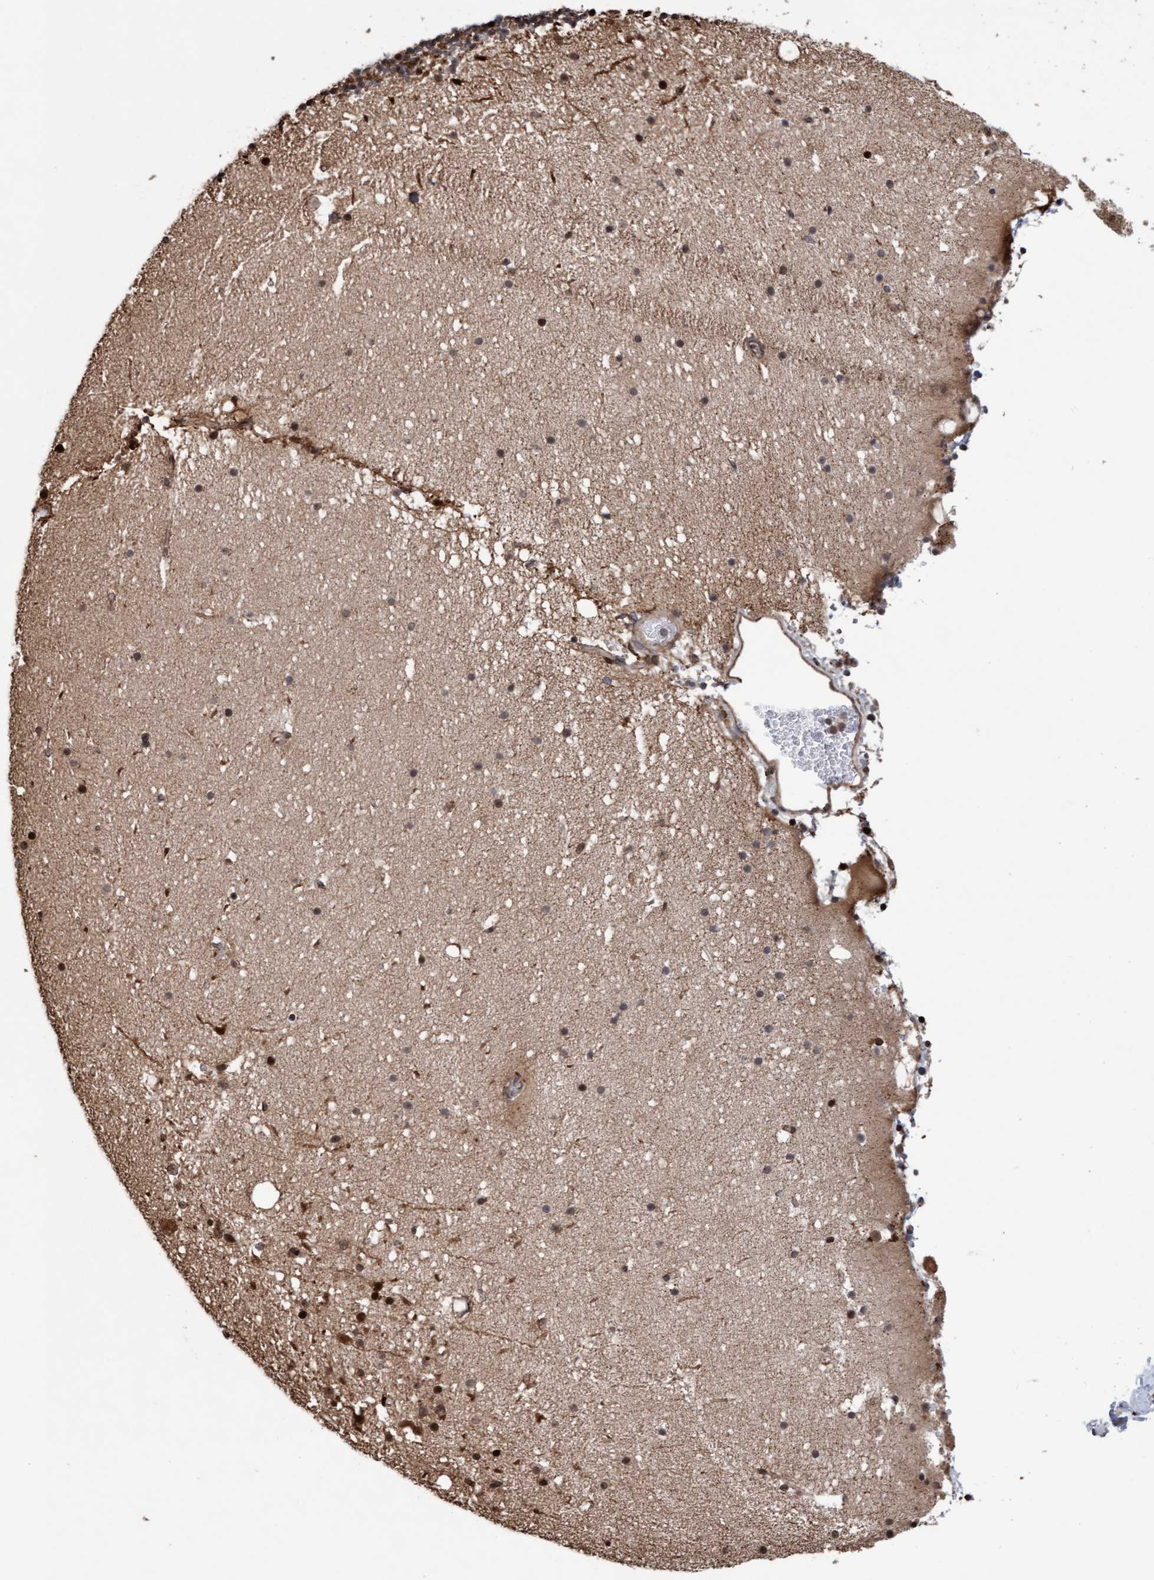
{"staining": {"intensity": "moderate", "quantity": ">75%", "location": "cytoplasmic/membranous"}, "tissue": "cerebellum", "cell_type": "Cells in granular layer", "image_type": "normal", "snomed": [{"axis": "morphology", "description": "Normal tissue, NOS"}, {"axis": "topography", "description": "Cerebellum"}], "caption": "Cells in granular layer demonstrate medium levels of moderate cytoplasmic/membranous staining in about >75% of cells in benign cerebellum.", "gene": "PECR", "patient": {"sex": "male", "age": 57}}